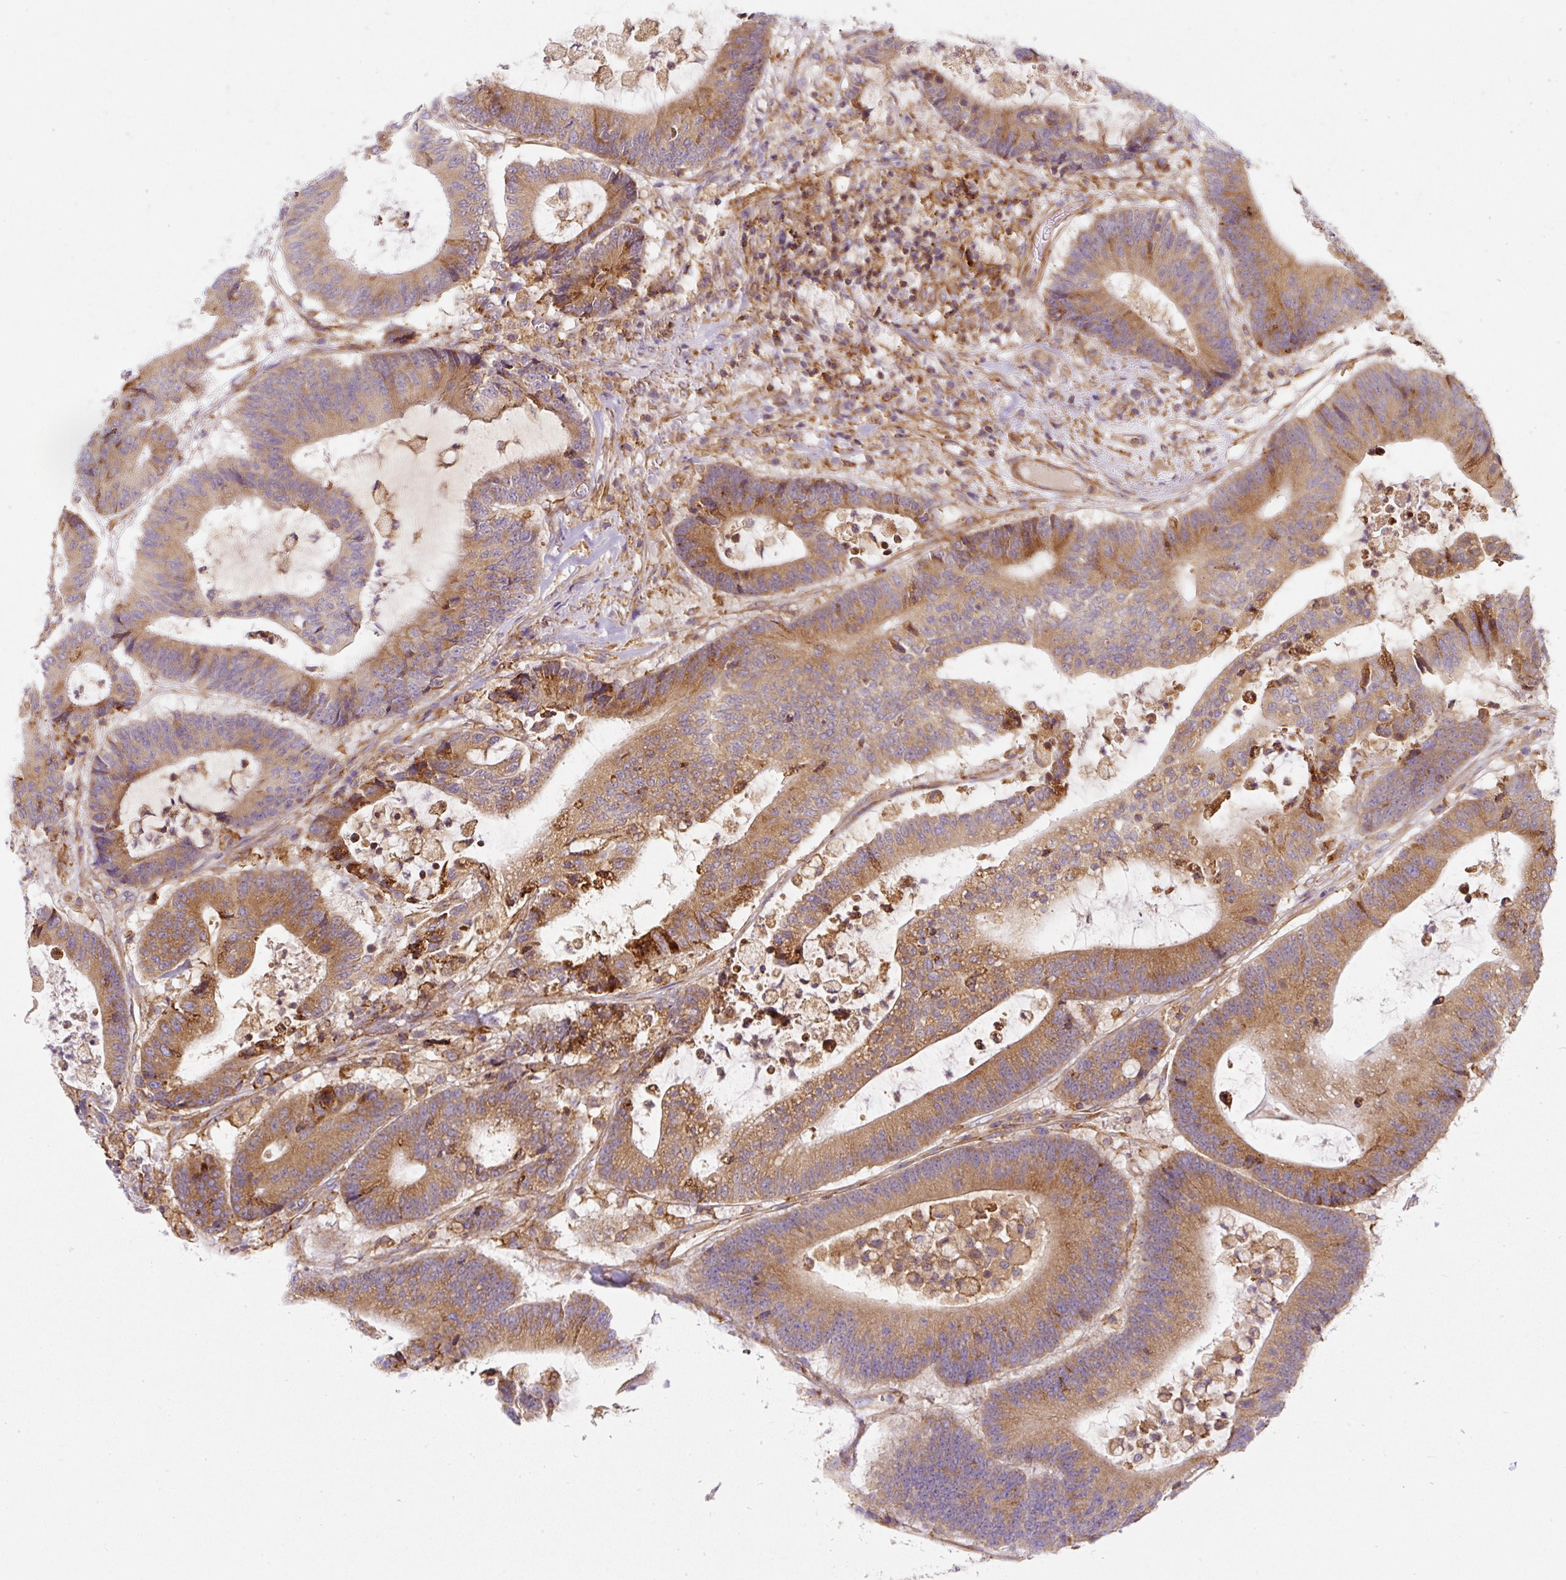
{"staining": {"intensity": "moderate", "quantity": ">75%", "location": "cytoplasmic/membranous"}, "tissue": "colorectal cancer", "cell_type": "Tumor cells", "image_type": "cancer", "snomed": [{"axis": "morphology", "description": "Adenocarcinoma, NOS"}, {"axis": "topography", "description": "Colon"}], "caption": "Immunohistochemistry (IHC) of adenocarcinoma (colorectal) reveals medium levels of moderate cytoplasmic/membranous expression in approximately >75% of tumor cells. Using DAB (3,3'-diaminobenzidine) (brown) and hematoxylin (blue) stains, captured at high magnification using brightfield microscopy.", "gene": "ERAP2", "patient": {"sex": "female", "age": 84}}